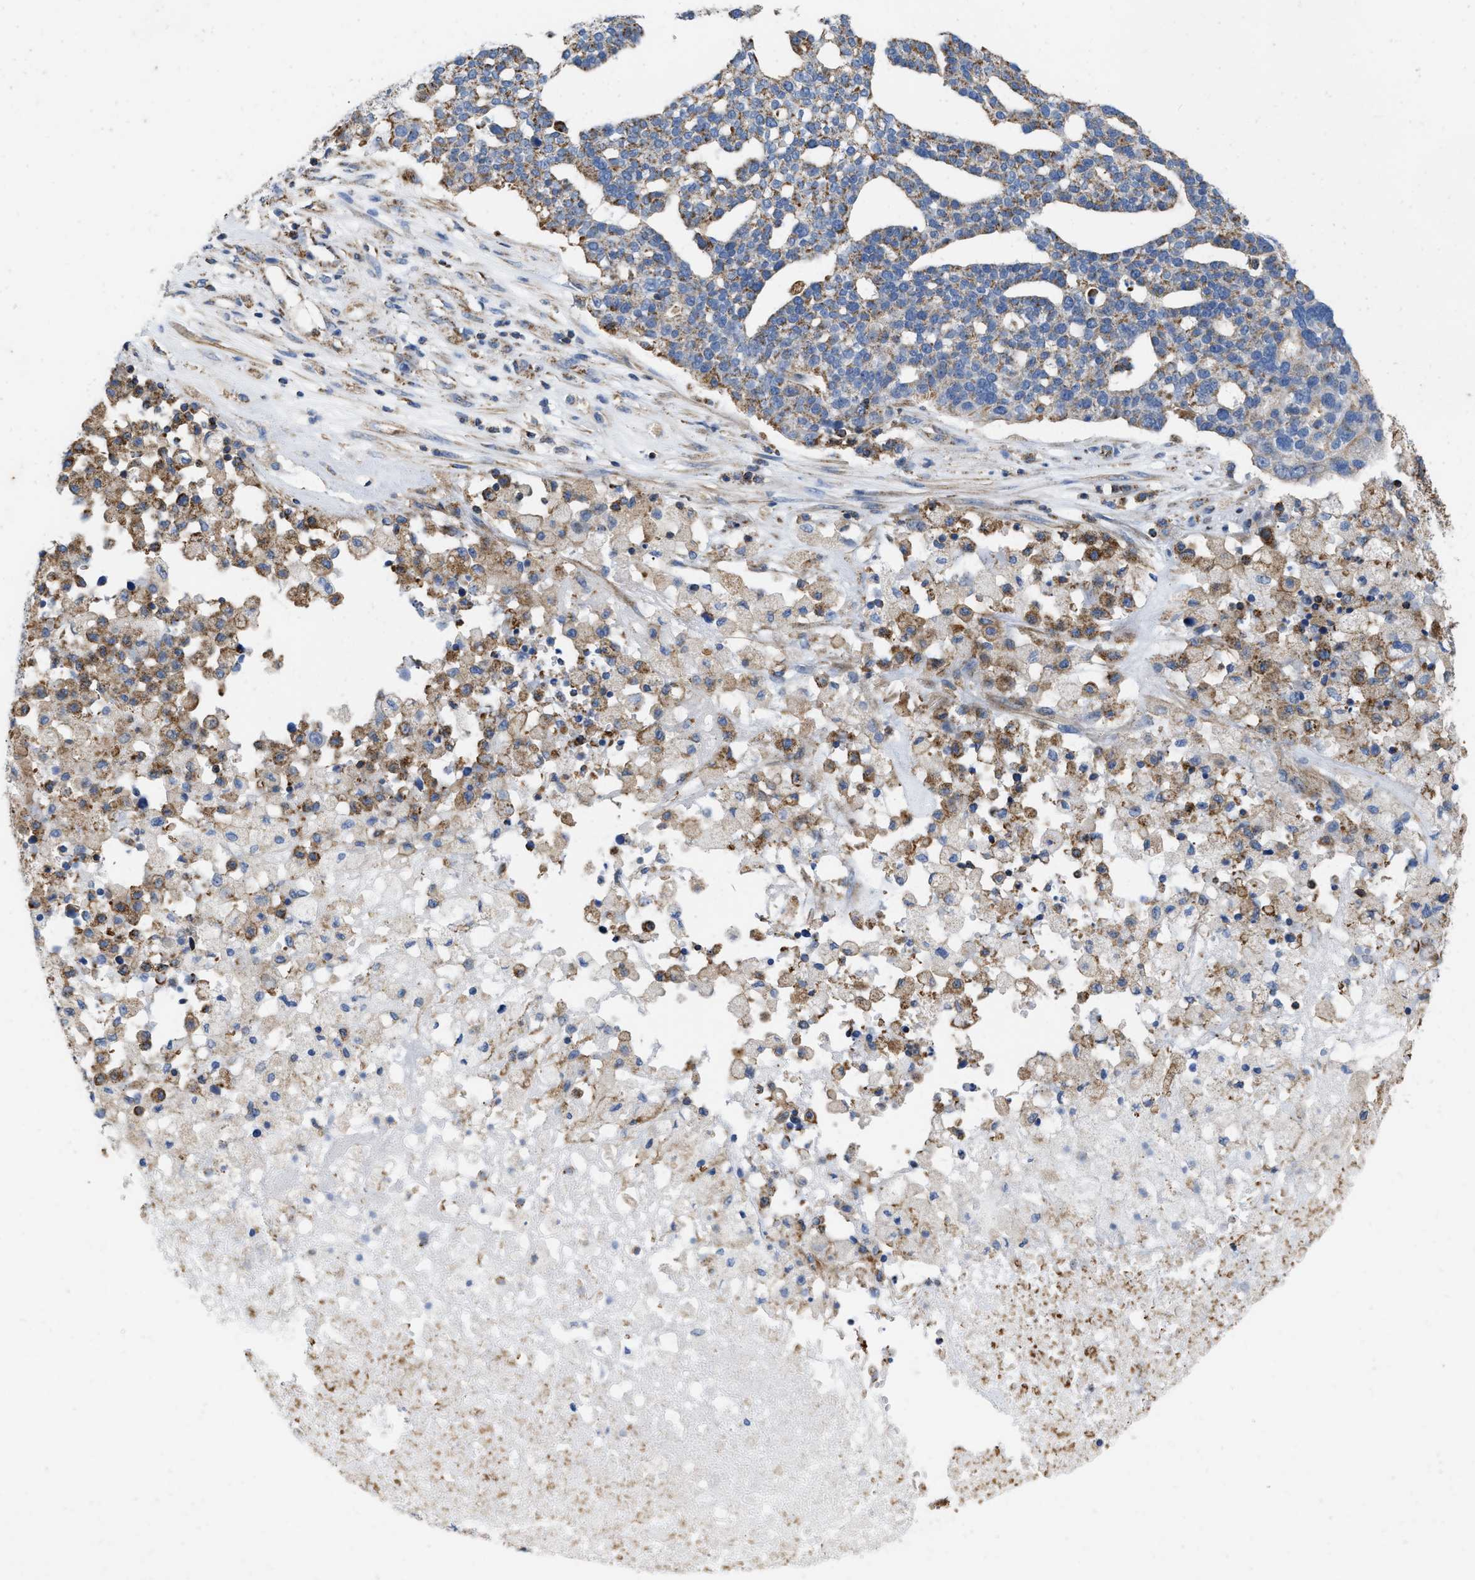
{"staining": {"intensity": "moderate", "quantity": "25%-75%", "location": "cytoplasmic/membranous"}, "tissue": "ovarian cancer", "cell_type": "Tumor cells", "image_type": "cancer", "snomed": [{"axis": "morphology", "description": "Cystadenocarcinoma, serous, NOS"}, {"axis": "topography", "description": "Ovary"}], "caption": "Ovarian serous cystadenocarcinoma was stained to show a protein in brown. There is medium levels of moderate cytoplasmic/membranous staining in about 25%-75% of tumor cells. (DAB (3,3'-diaminobenzidine) IHC with brightfield microscopy, high magnification).", "gene": "GRB10", "patient": {"sex": "female", "age": 59}}